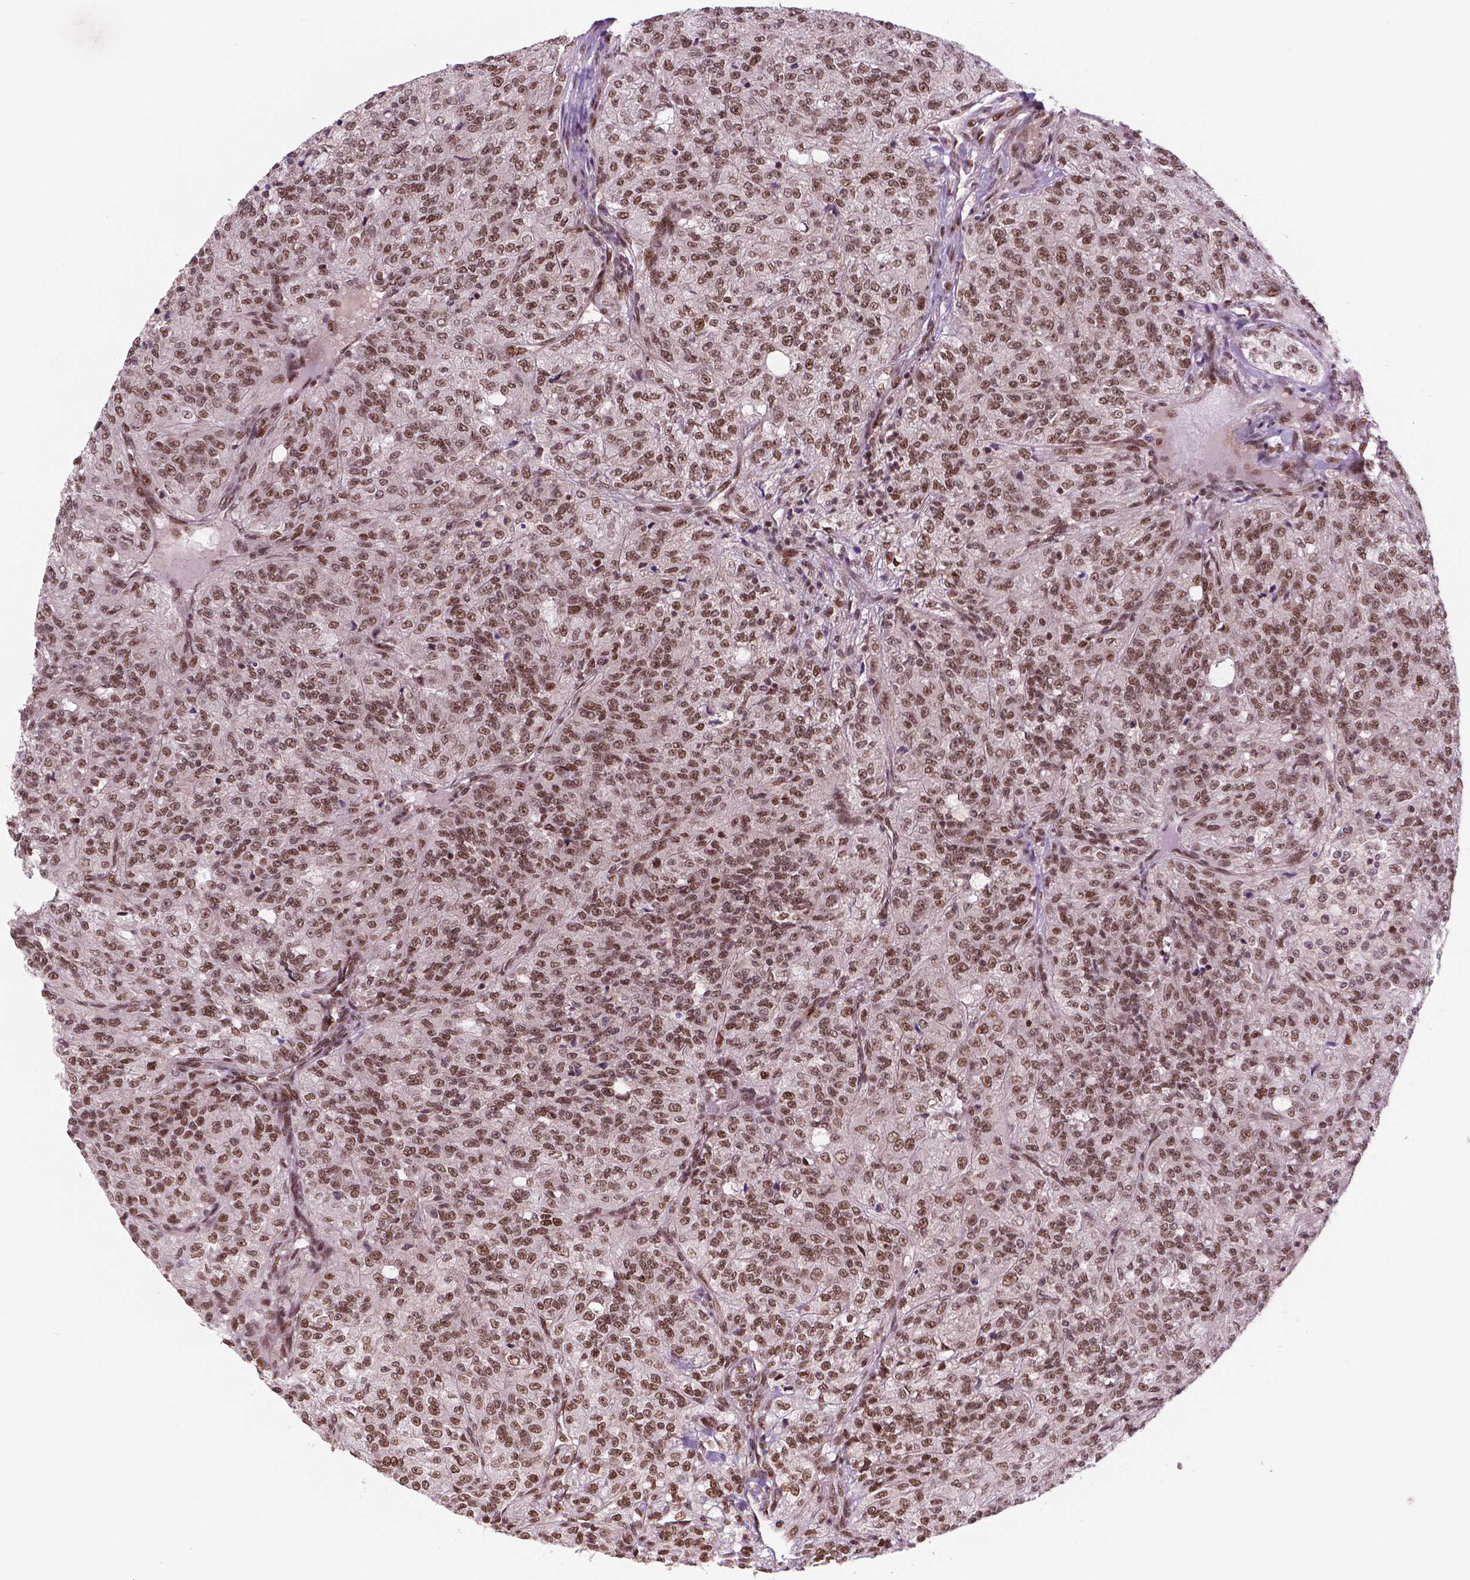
{"staining": {"intensity": "moderate", "quantity": ">75%", "location": "nuclear"}, "tissue": "renal cancer", "cell_type": "Tumor cells", "image_type": "cancer", "snomed": [{"axis": "morphology", "description": "Adenocarcinoma, NOS"}, {"axis": "topography", "description": "Kidney"}], "caption": "This histopathology image shows IHC staining of adenocarcinoma (renal), with medium moderate nuclear staining in approximately >75% of tumor cells.", "gene": "SIRT6", "patient": {"sex": "female", "age": 63}}